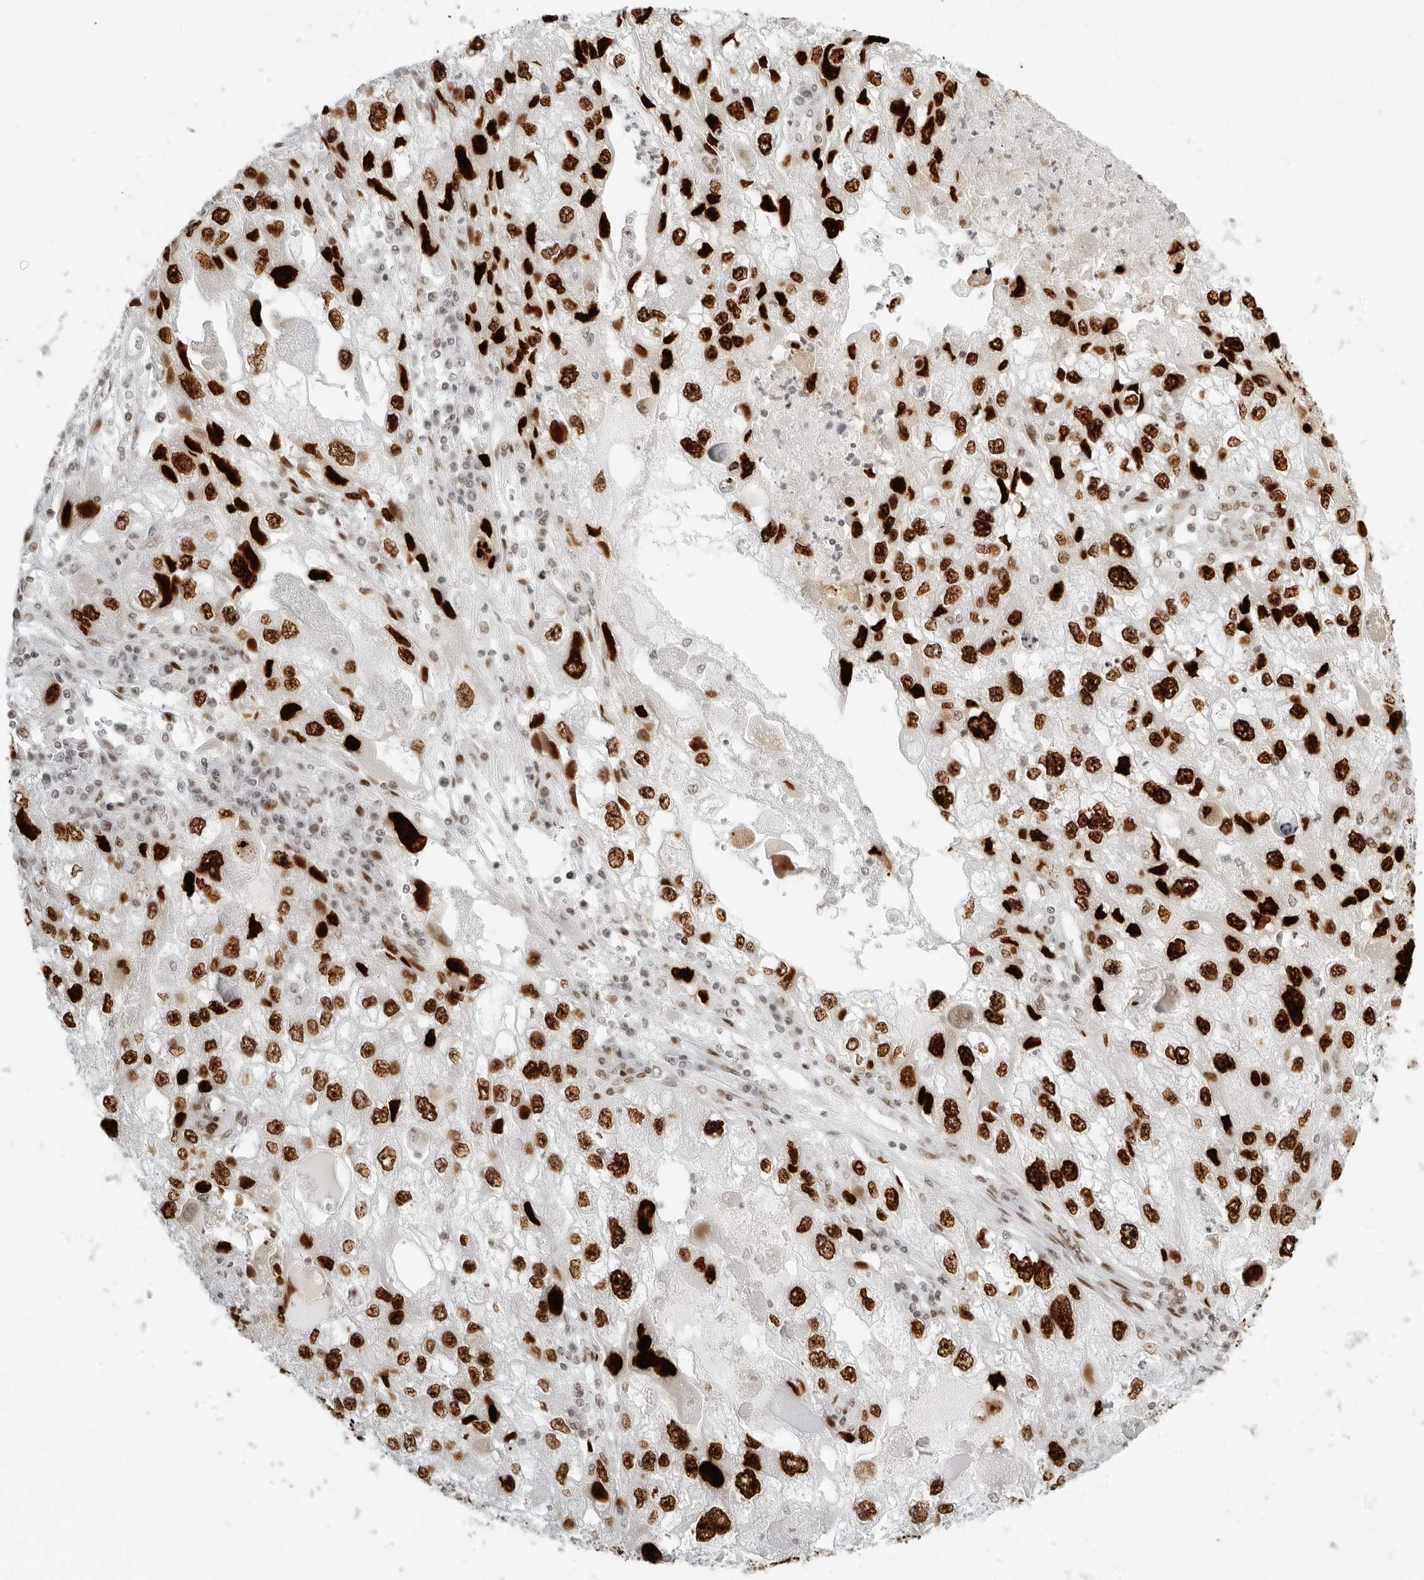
{"staining": {"intensity": "strong", "quantity": ">75%", "location": "nuclear"}, "tissue": "endometrial cancer", "cell_type": "Tumor cells", "image_type": "cancer", "snomed": [{"axis": "morphology", "description": "Adenocarcinoma, NOS"}, {"axis": "topography", "description": "Endometrium"}], "caption": "Immunohistochemical staining of human endometrial cancer exhibits strong nuclear protein expression in about >75% of tumor cells.", "gene": "RCC1", "patient": {"sex": "female", "age": 49}}